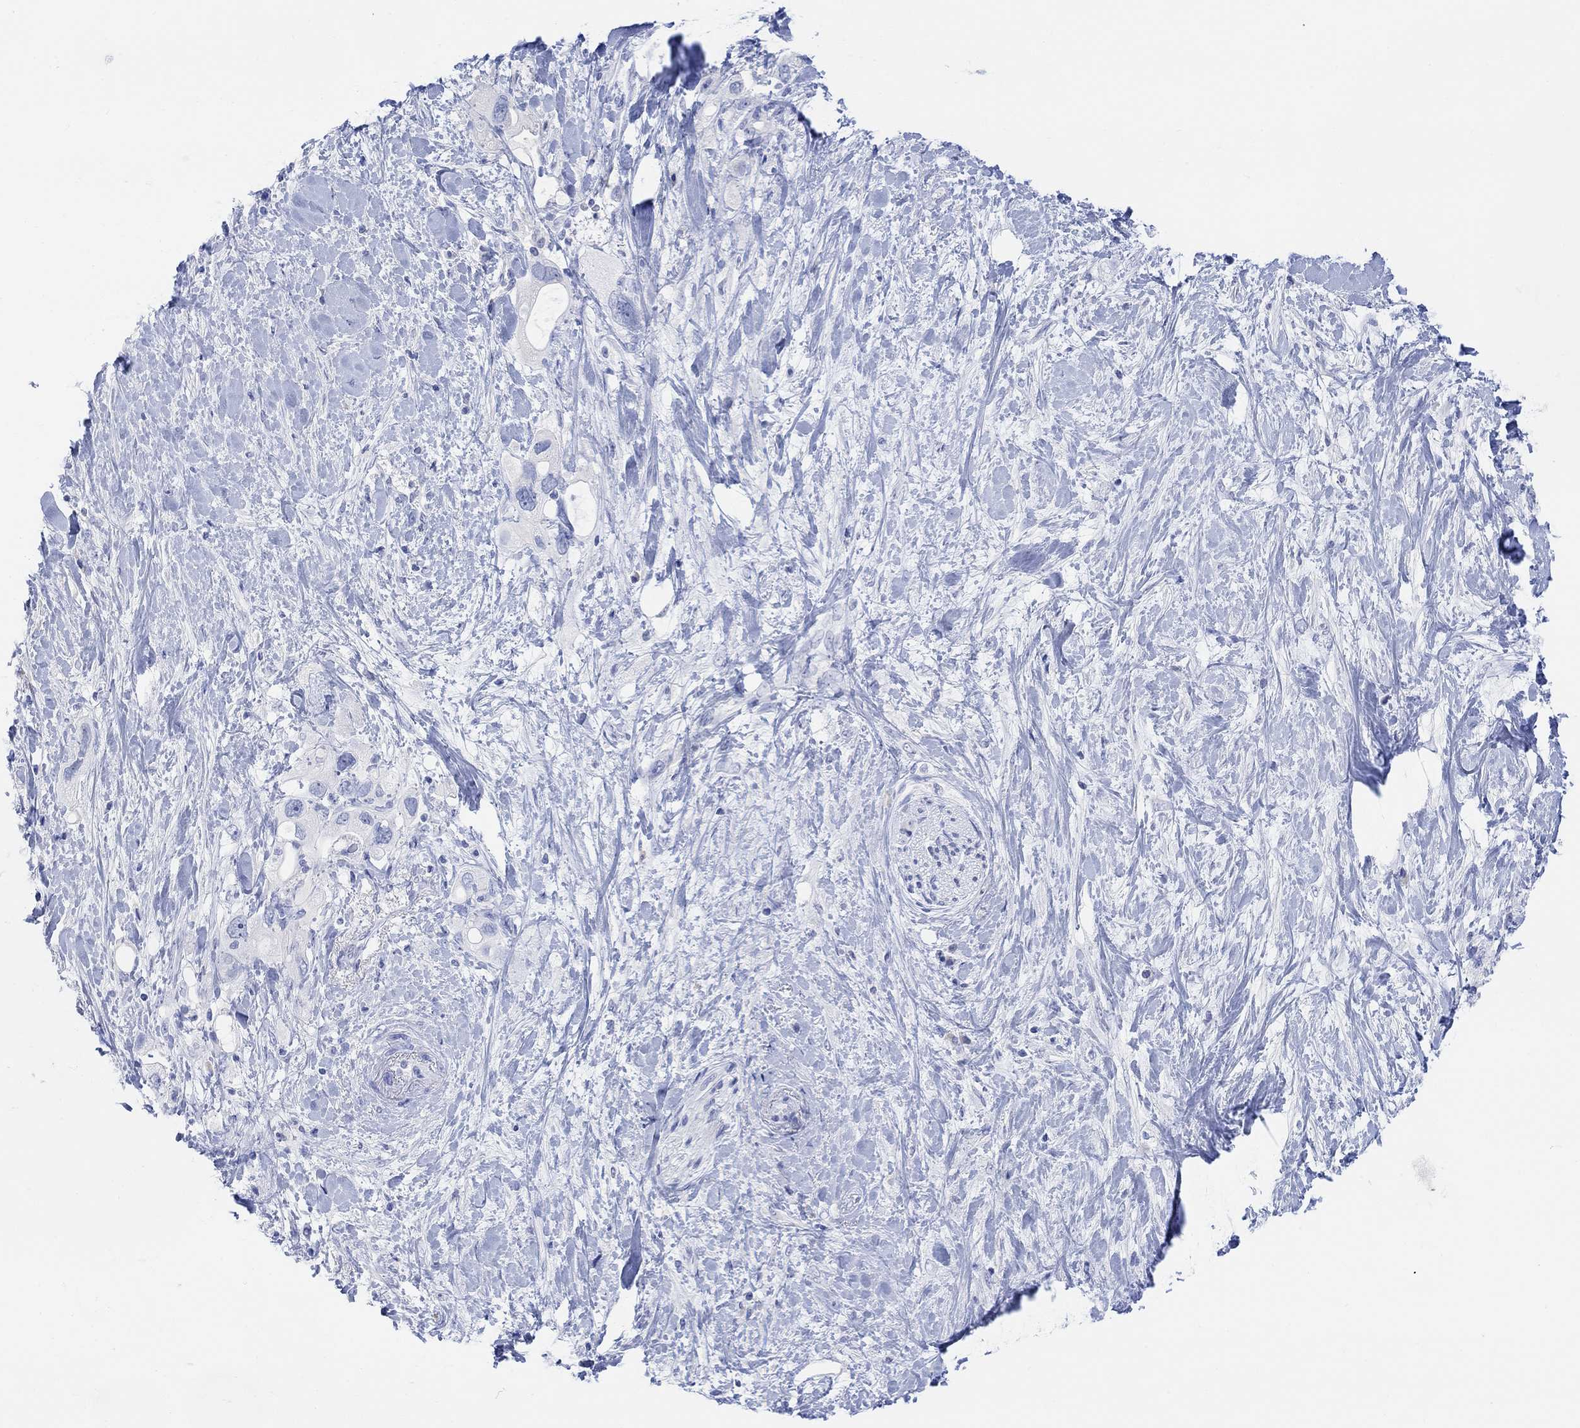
{"staining": {"intensity": "negative", "quantity": "none", "location": "none"}, "tissue": "pancreatic cancer", "cell_type": "Tumor cells", "image_type": "cancer", "snomed": [{"axis": "morphology", "description": "Adenocarcinoma, NOS"}, {"axis": "topography", "description": "Pancreas"}], "caption": "Immunohistochemistry of human pancreatic cancer demonstrates no expression in tumor cells.", "gene": "GNG13", "patient": {"sex": "female", "age": 56}}